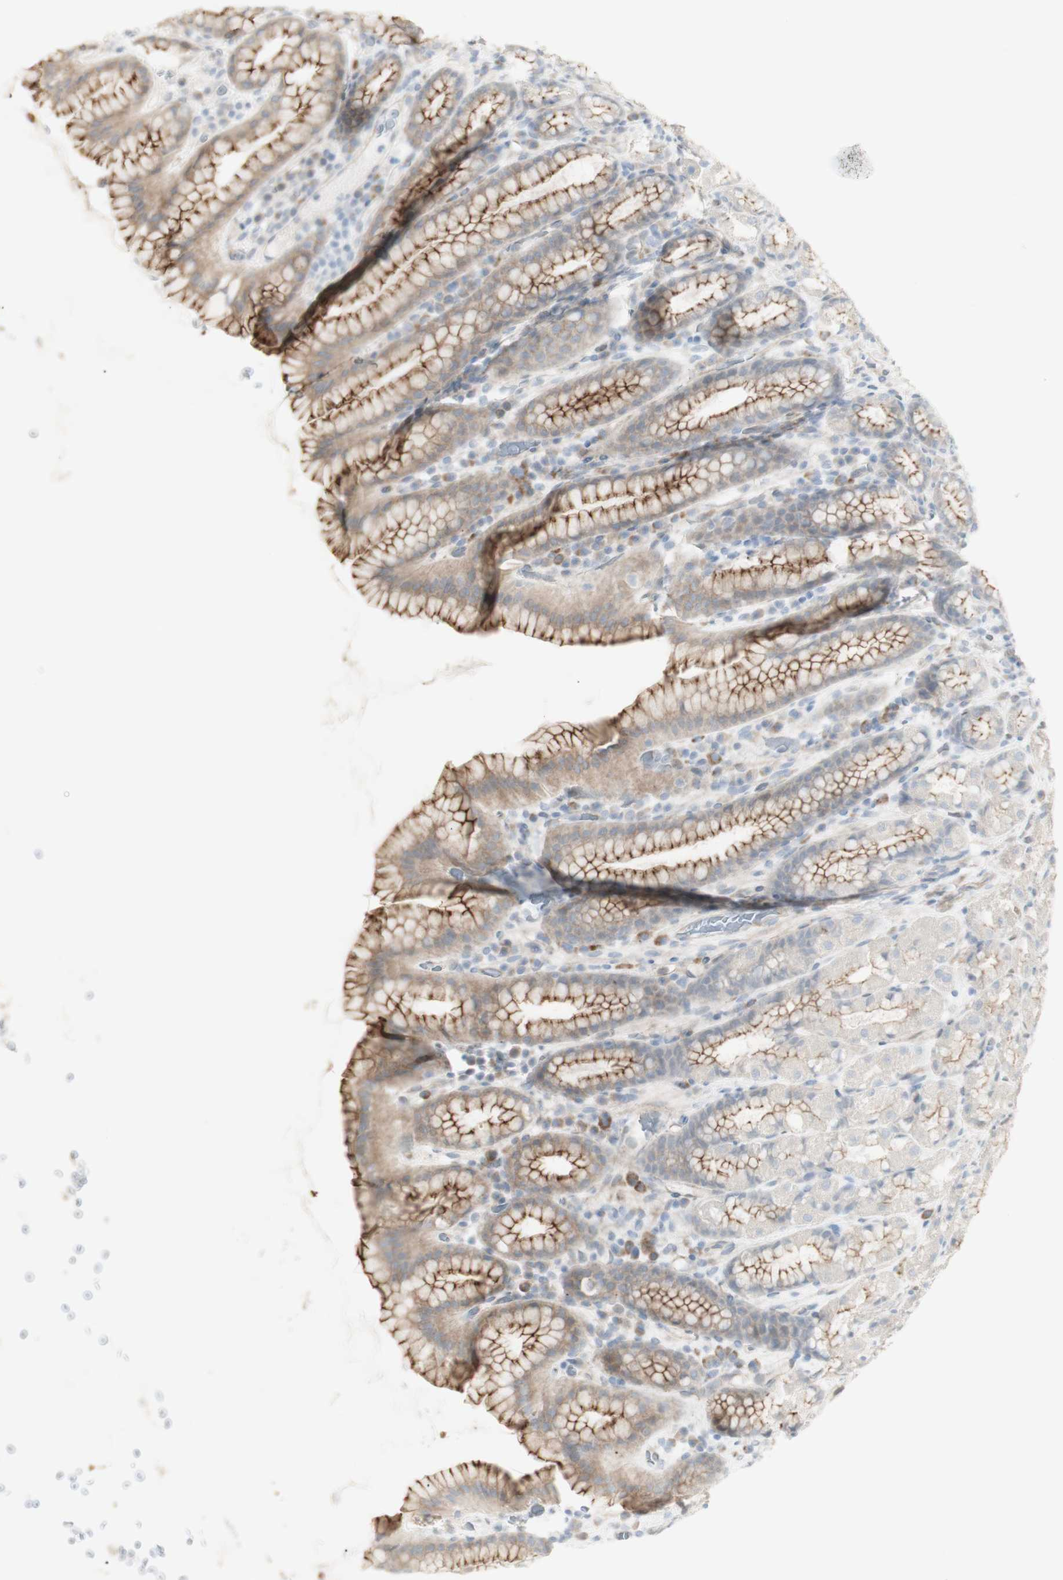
{"staining": {"intensity": "moderate", "quantity": "<25%", "location": "cytoplasmic/membranous"}, "tissue": "stomach", "cell_type": "Glandular cells", "image_type": "normal", "snomed": [{"axis": "morphology", "description": "Normal tissue, NOS"}, {"axis": "topography", "description": "Stomach, upper"}], "caption": "About <25% of glandular cells in normal human stomach reveal moderate cytoplasmic/membranous protein expression as visualized by brown immunohistochemical staining.", "gene": "NDST4", "patient": {"sex": "male", "age": 68}}